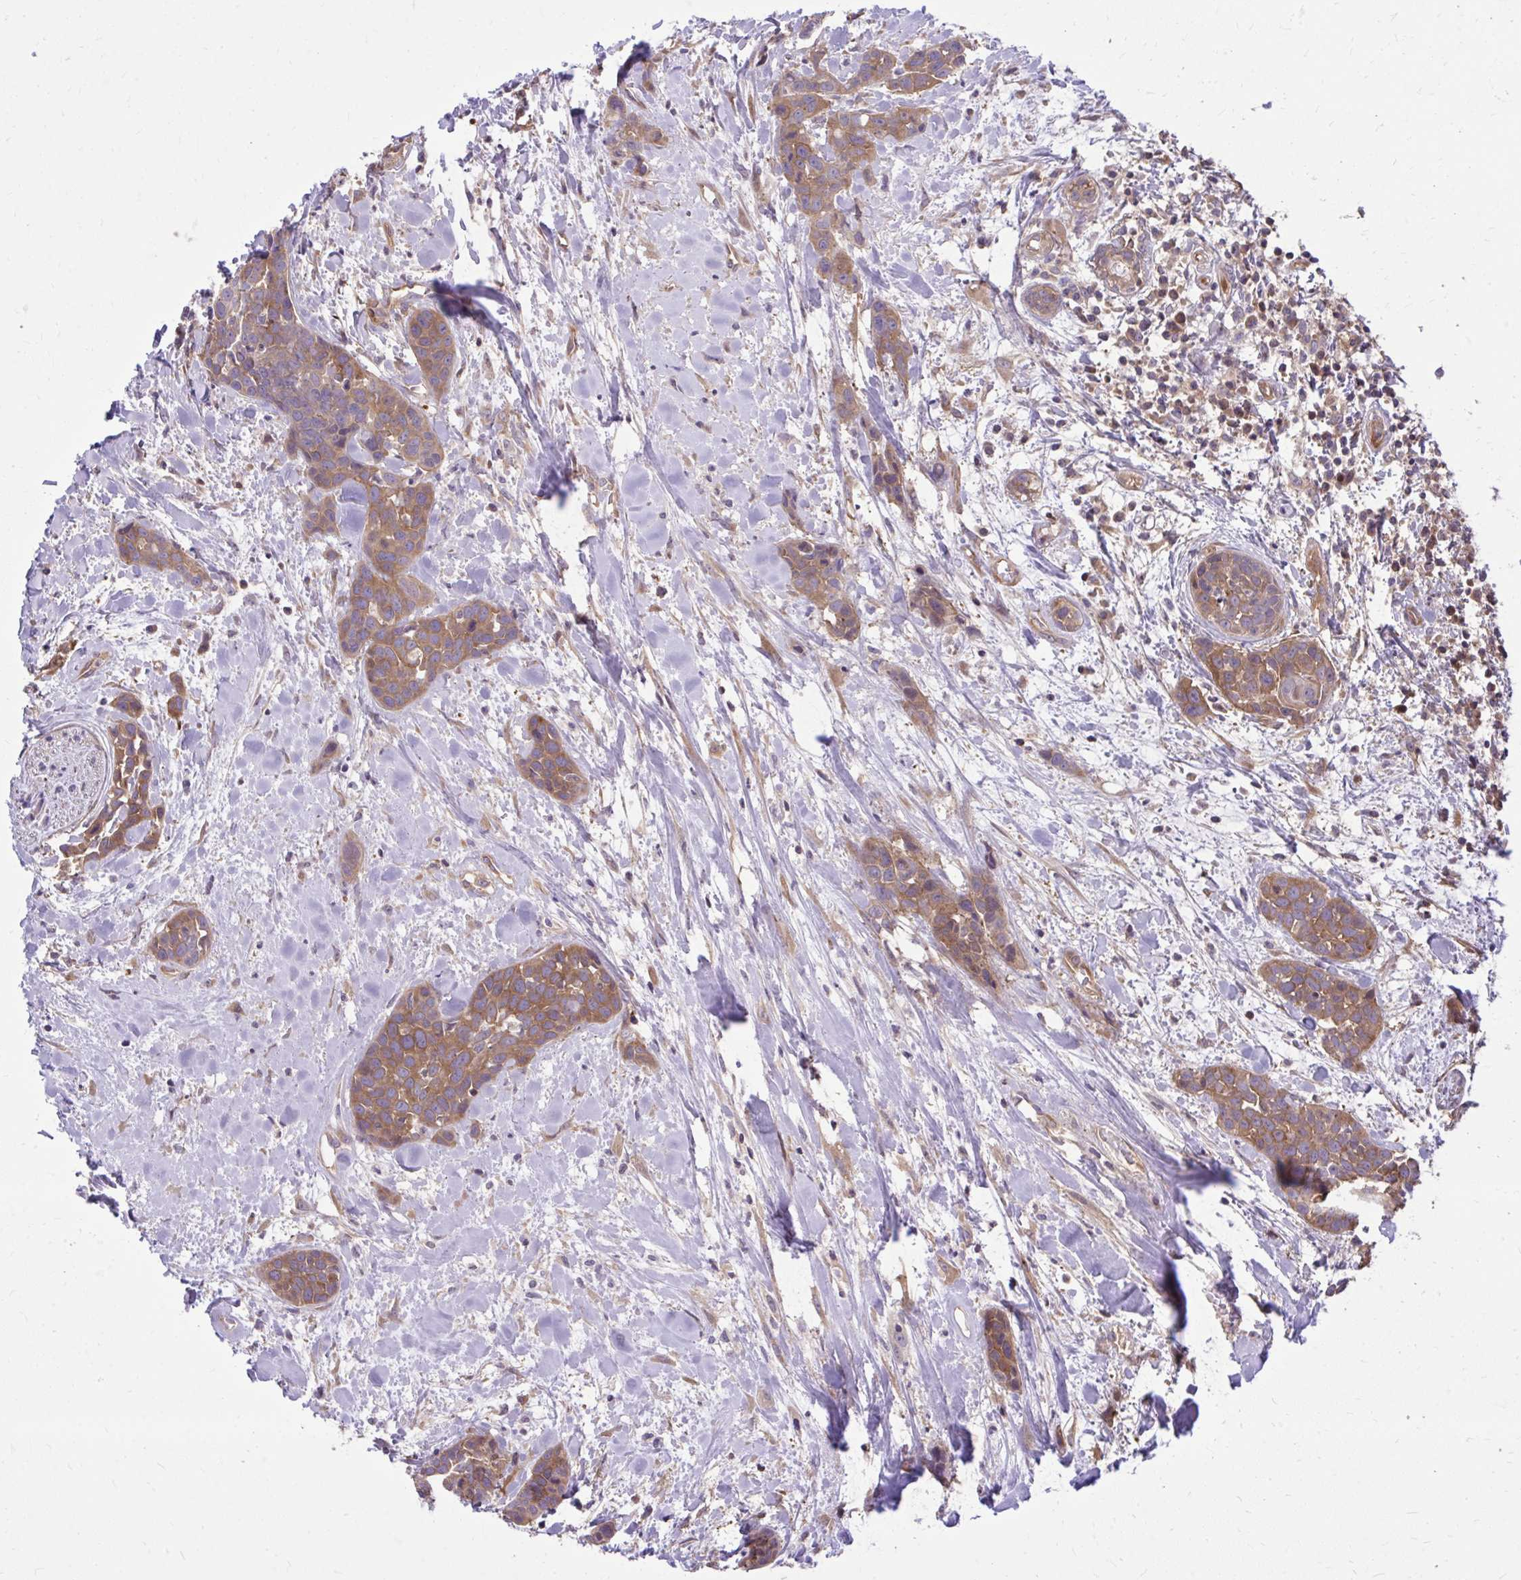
{"staining": {"intensity": "moderate", "quantity": ">75%", "location": "cytoplasmic/membranous"}, "tissue": "head and neck cancer", "cell_type": "Tumor cells", "image_type": "cancer", "snomed": [{"axis": "morphology", "description": "Squamous cell carcinoma, NOS"}, {"axis": "topography", "description": "Head-Neck"}], "caption": "DAB immunohistochemical staining of human head and neck cancer reveals moderate cytoplasmic/membranous protein positivity in approximately >75% of tumor cells.", "gene": "PPP5C", "patient": {"sex": "female", "age": 50}}